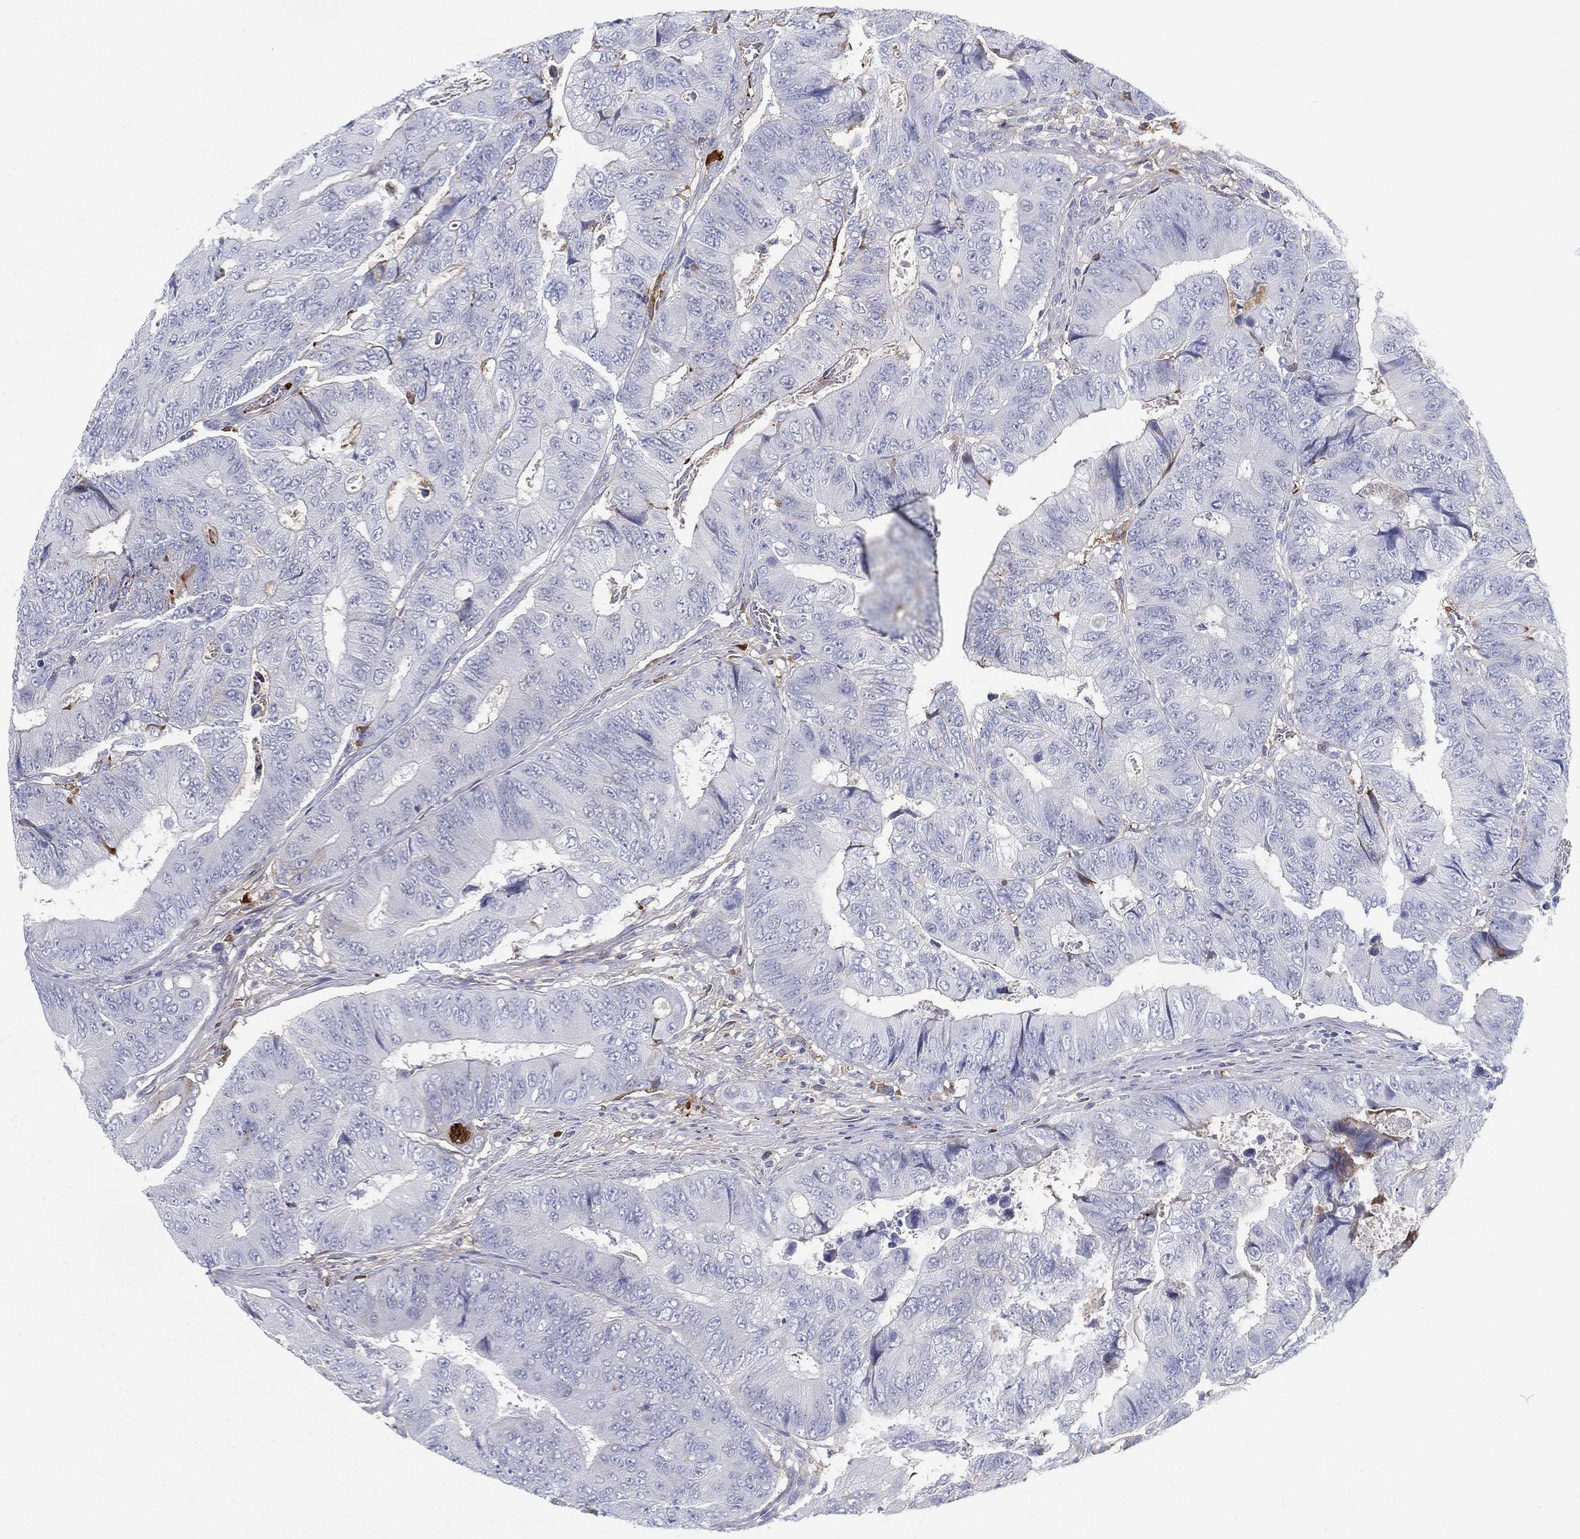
{"staining": {"intensity": "negative", "quantity": "none", "location": "none"}, "tissue": "colorectal cancer", "cell_type": "Tumor cells", "image_type": "cancer", "snomed": [{"axis": "morphology", "description": "Adenocarcinoma, NOS"}, {"axis": "topography", "description": "Colon"}], "caption": "DAB (3,3'-diaminobenzidine) immunohistochemical staining of colorectal cancer (adenocarcinoma) reveals no significant expression in tumor cells. Nuclei are stained in blue.", "gene": "IFNB1", "patient": {"sex": "female", "age": 48}}